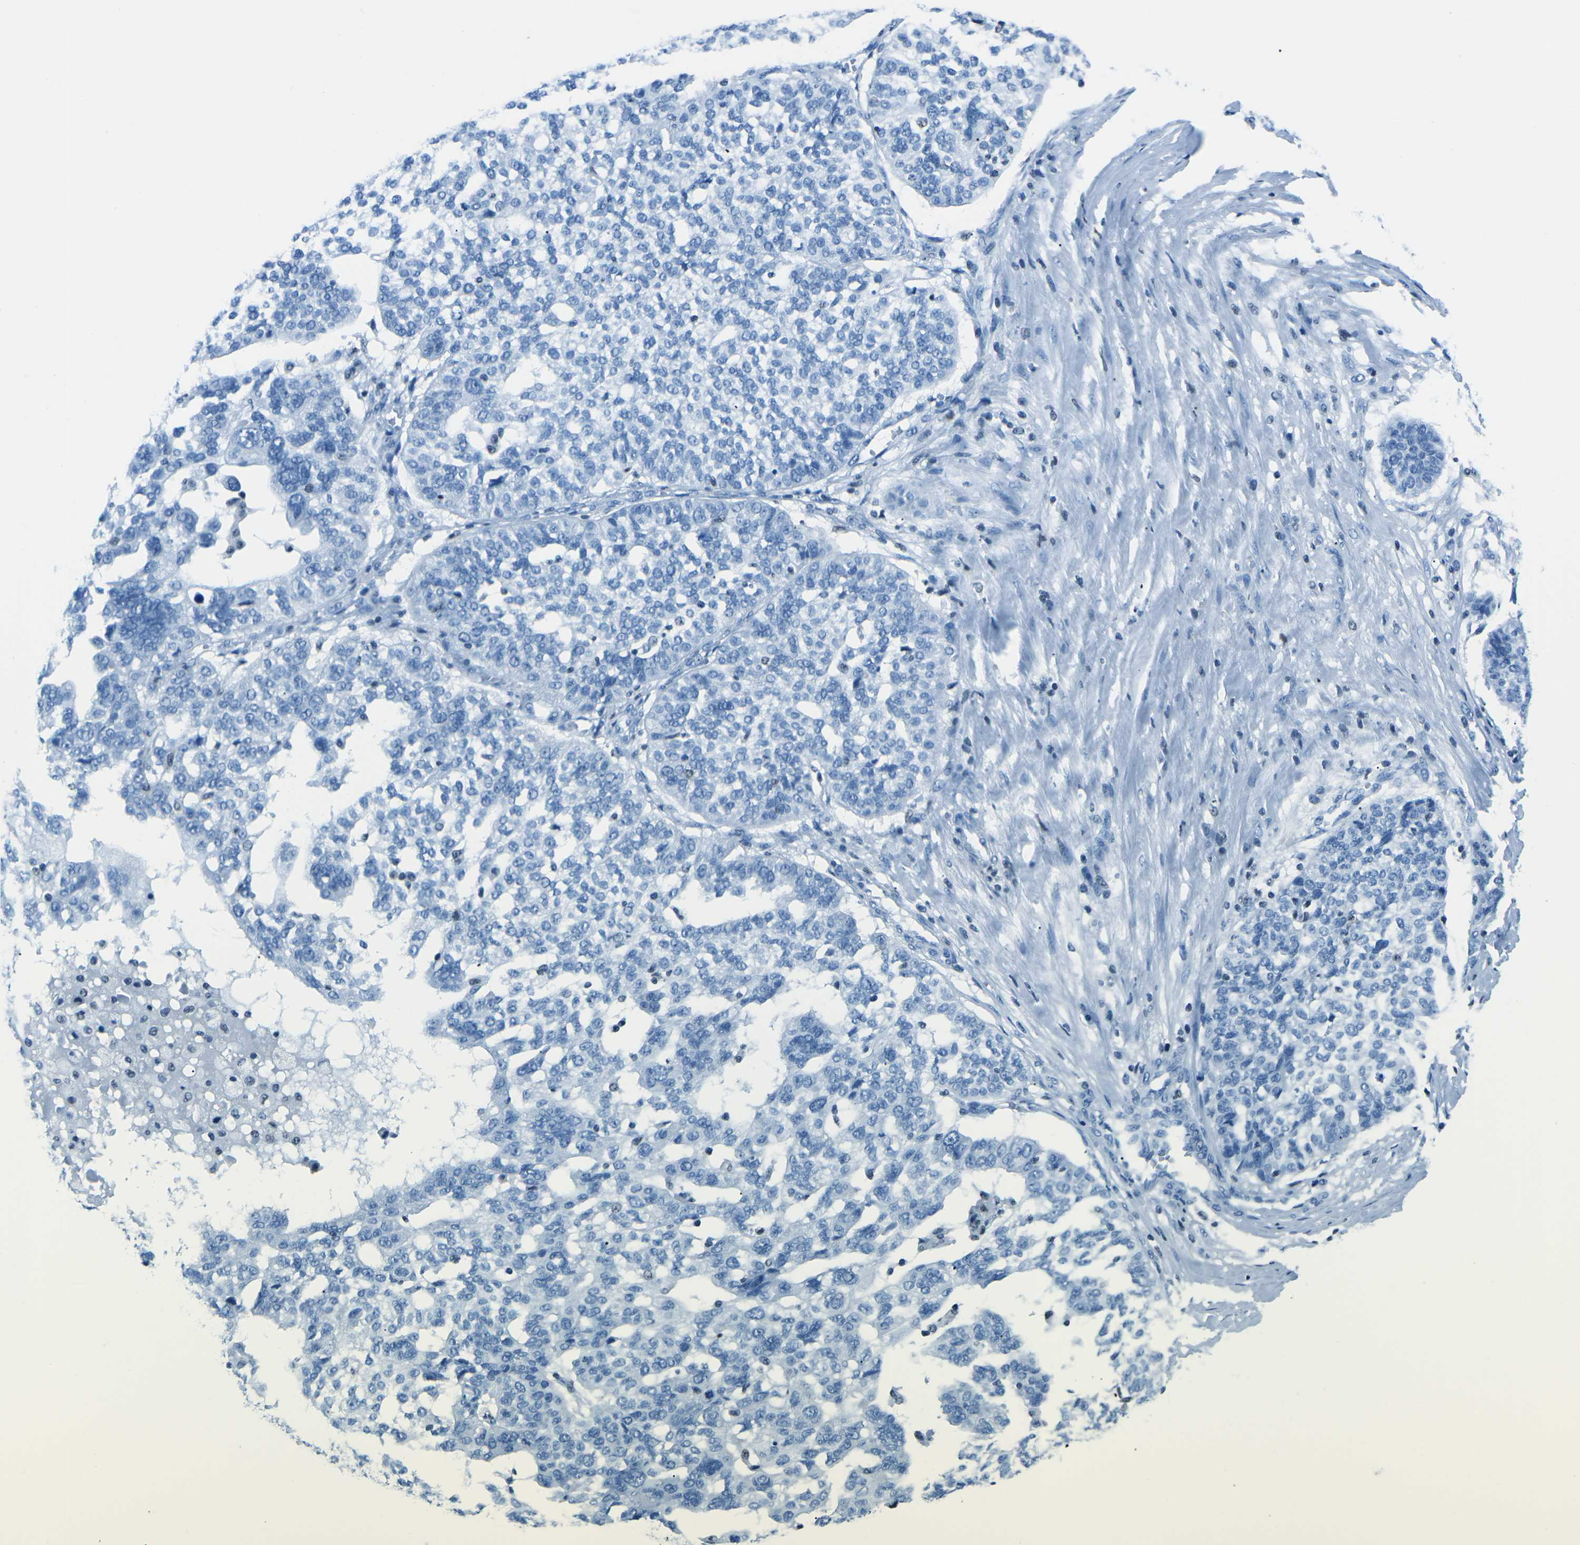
{"staining": {"intensity": "negative", "quantity": "none", "location": "none"}, "tissue": "ovarian cancer", "cell_type": "Tumor cells", "image_type": "cancer", "snomed": [{"axis": "morphology", "description": "Cystadenocarcinoma, serous, NOS"}, {"axis": "topography", "description": "Ovary"}], "caption": "High power microscopy micrograph of an immunohistochemistry (IHC) histopathology image of ovarian cancer (serous cystadenocarcinoma), revealing no significant staining in tumor cells.", "gene": "CELF2", "patient": {"sex": "female", "age": 59}}